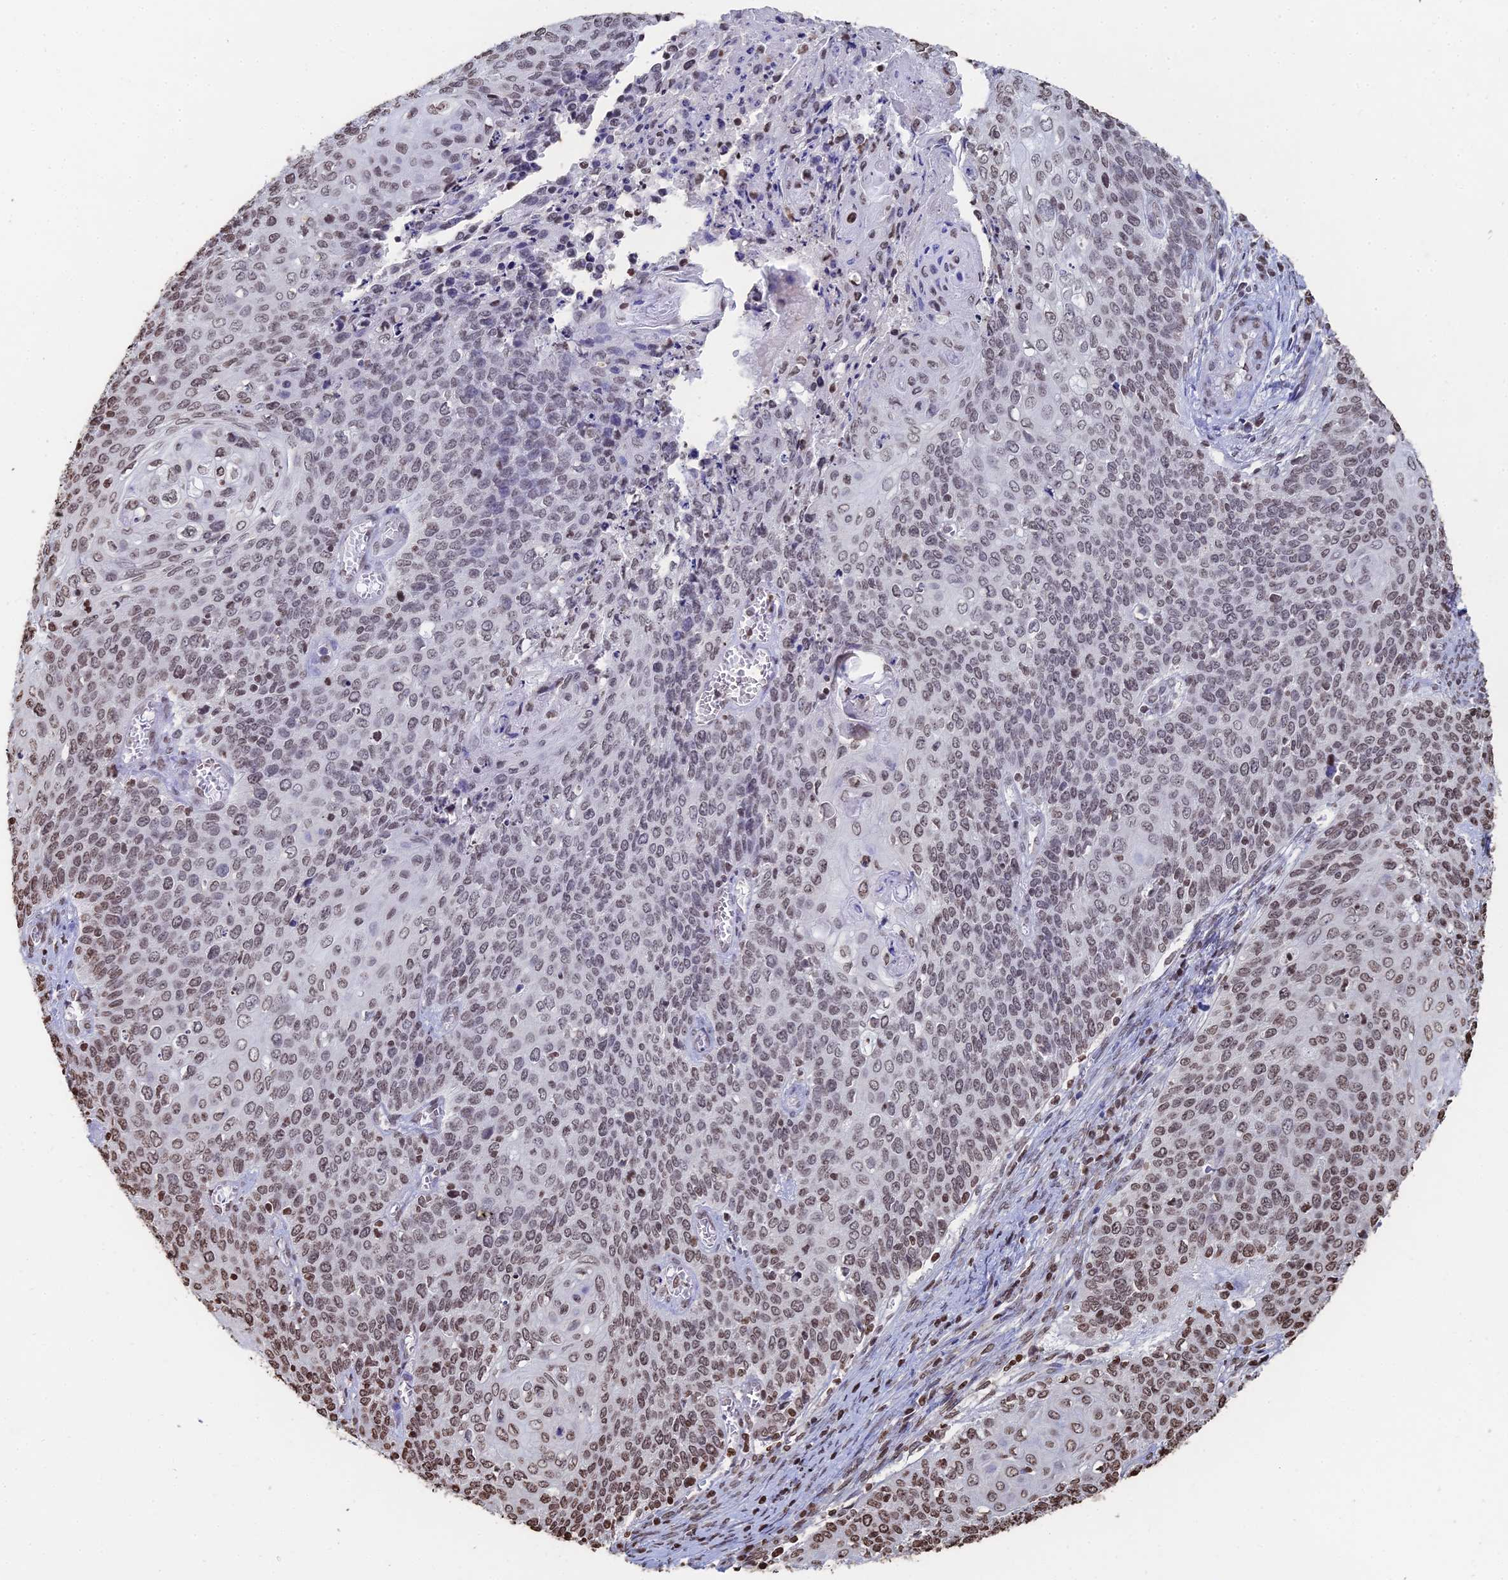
{"staining": {"intensity": "weak", "quantity": ">75%", "location": "nuclear"}, "tissue": "cervical cancer", "cell_type": "Tumor cells", "image_type": "cancer", "snomed": [{"axis": "morphology", "description": "Squamous cell carcinoma, NOS"}, {"axis": "topography", "description": "Cervix"}], "caption": "The micrograph exhibits a brown stain indicating the presence of a protein in the nuclear of tumor cells in cervical cancer.", "gene": "GBP3", "patient": {"sex": "female", "age": 39}}